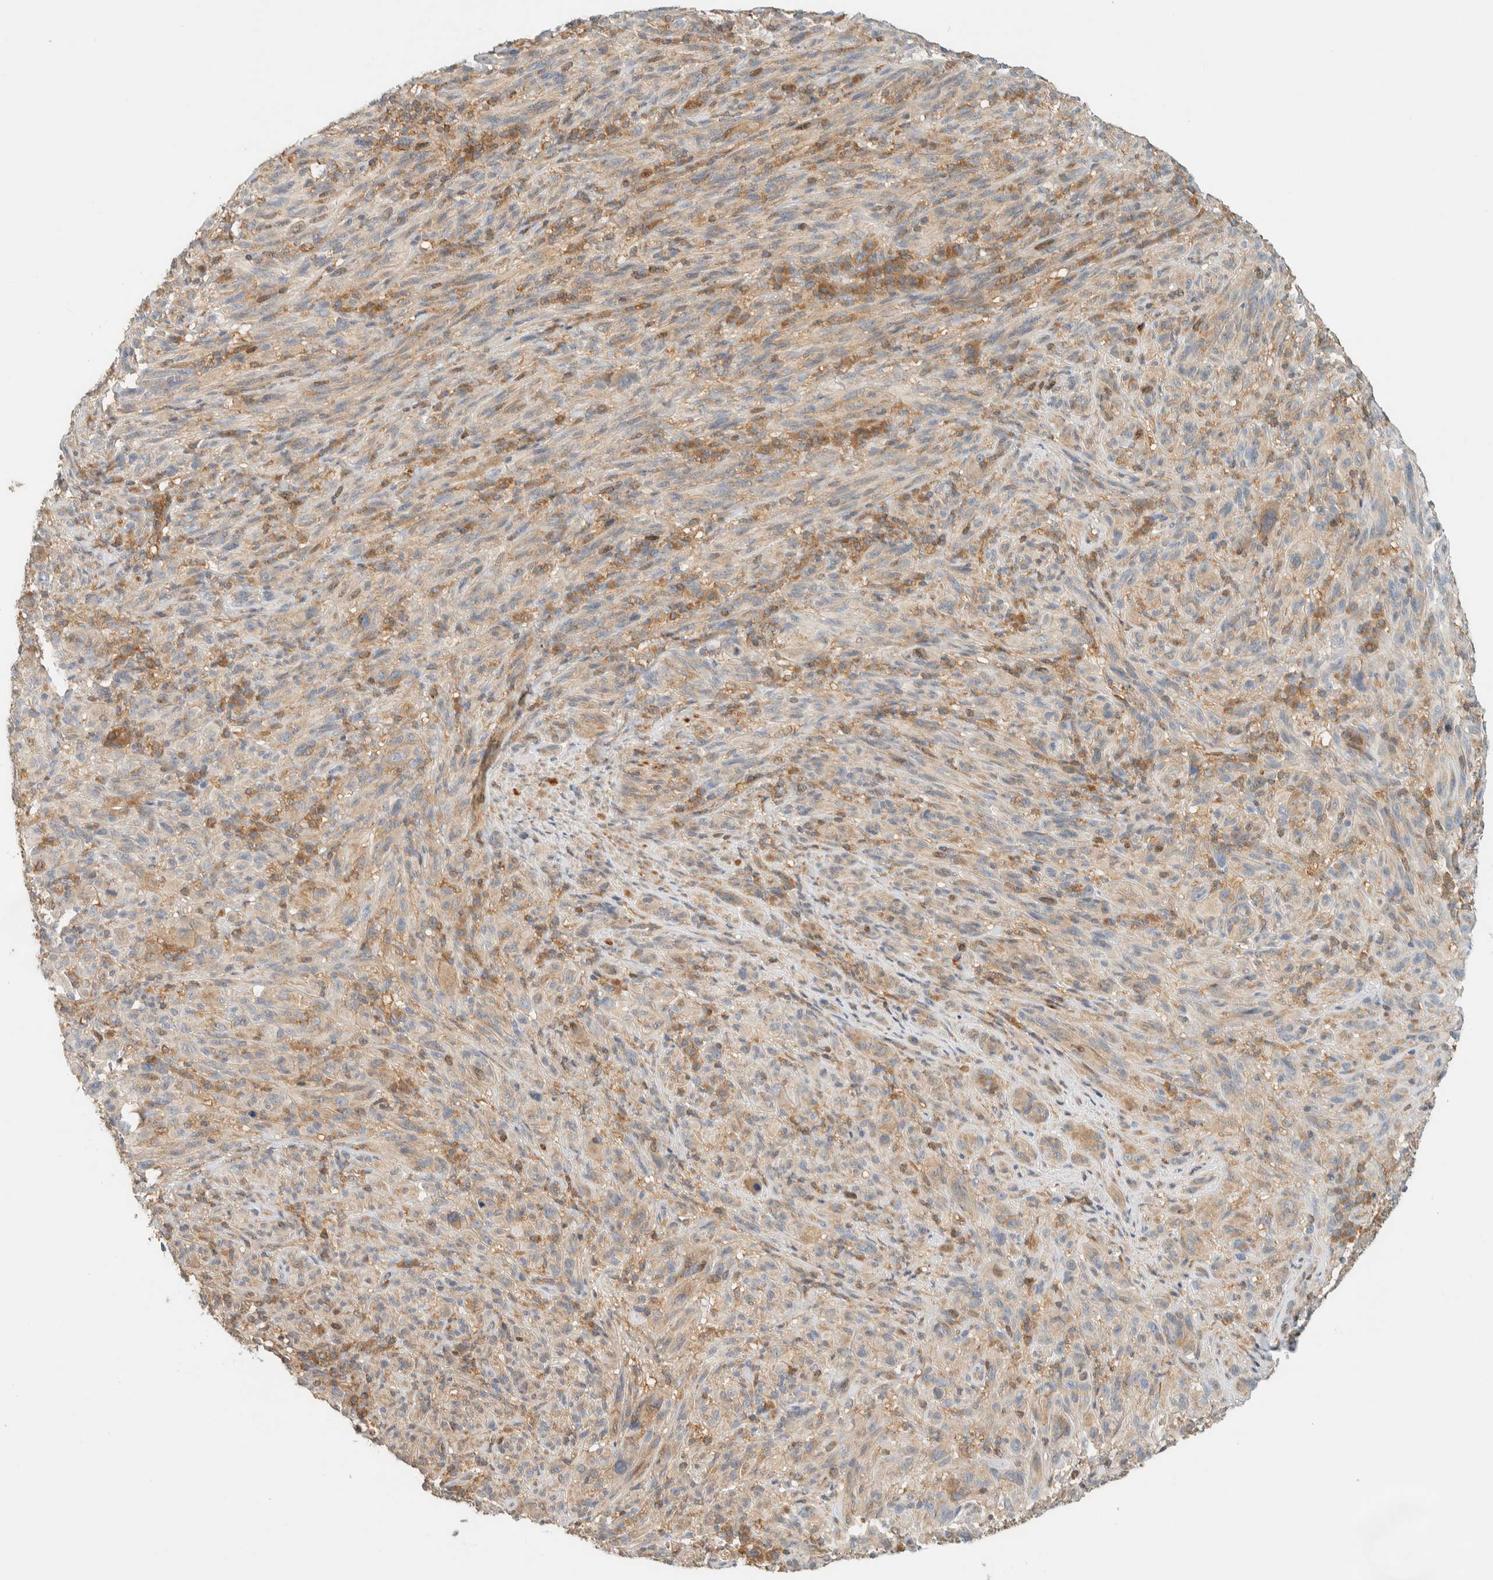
{"staining": {"intensity": "weak", "quantity": "<25%", "location": "cytoplasmic/membranous"}, "tissue": "melanoma", "cell_type": "Tumor cells", "image_type": "cancer", "snomed": [{"axis": "morphology", "description": "Malignant melanoma, NOS"}, {"axis": "topography", "description": "Skin of head"}], "caption": "DAB (3,3'-diaminobenzidine) immunohistochemical staining of melanoma reveals no significant expression in tumor cells.", "gene": "ARFGEF1", "patient": {"sex": "male", "age": 96}}